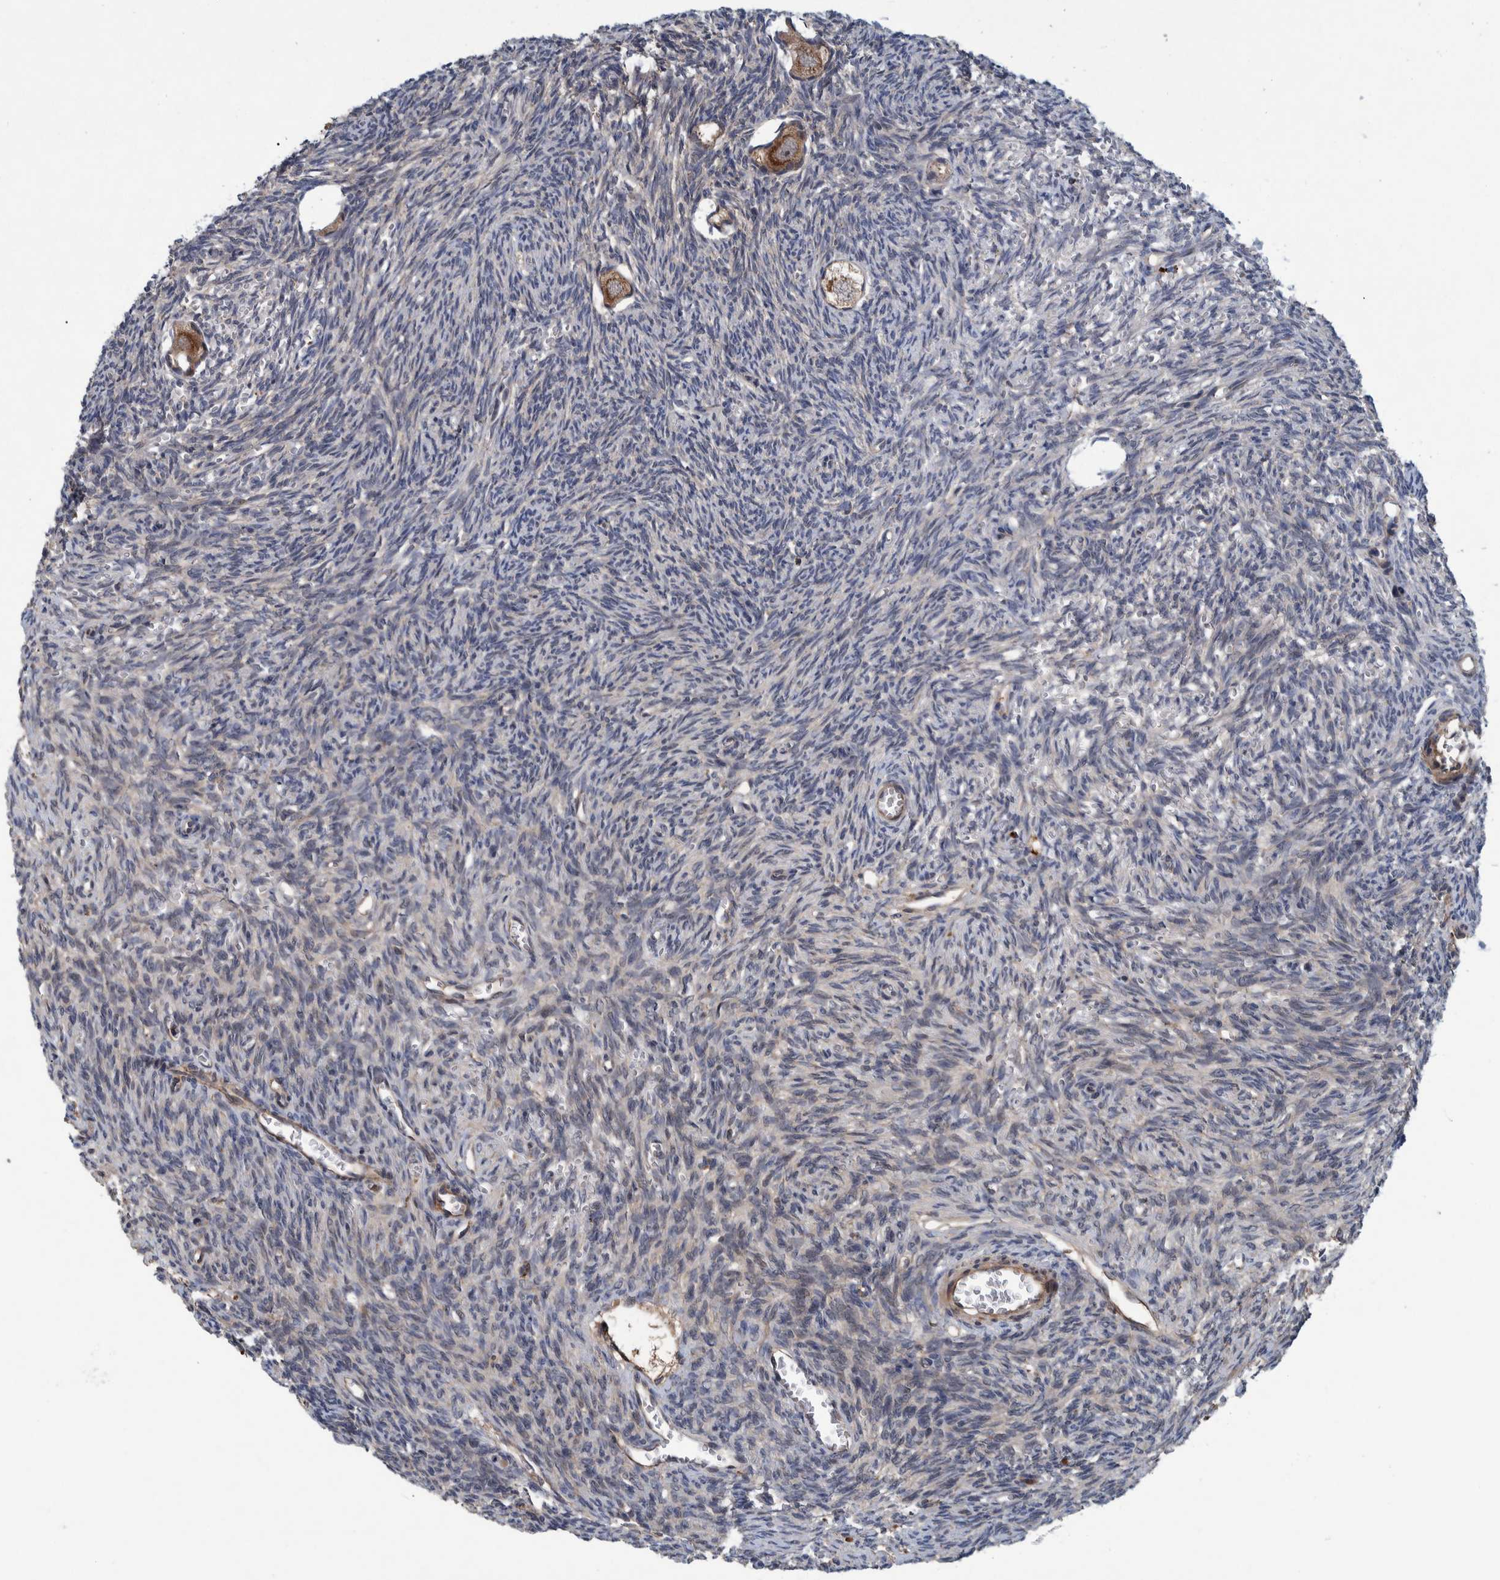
{"staining": {"intensity": "moderate", "quantity": ">75%", "location": "cytoplasmic/membranous"}, "tissue": "ovary", "cell_type": "Follicle cells", "image_type": "normal", "snomed": [{"axis": "morphology", "description": "Normal tissue, NOS"}, {"axis": "topography", "description": "Ovary"}], "caption": "The micrograph demonstrates a brown stain indicating the presence of a protein in the cytoplasmic/membranous of follicle cells in ovary.", "gene": "ITIH3", "patient": {"sex": "female", "age": 27}}